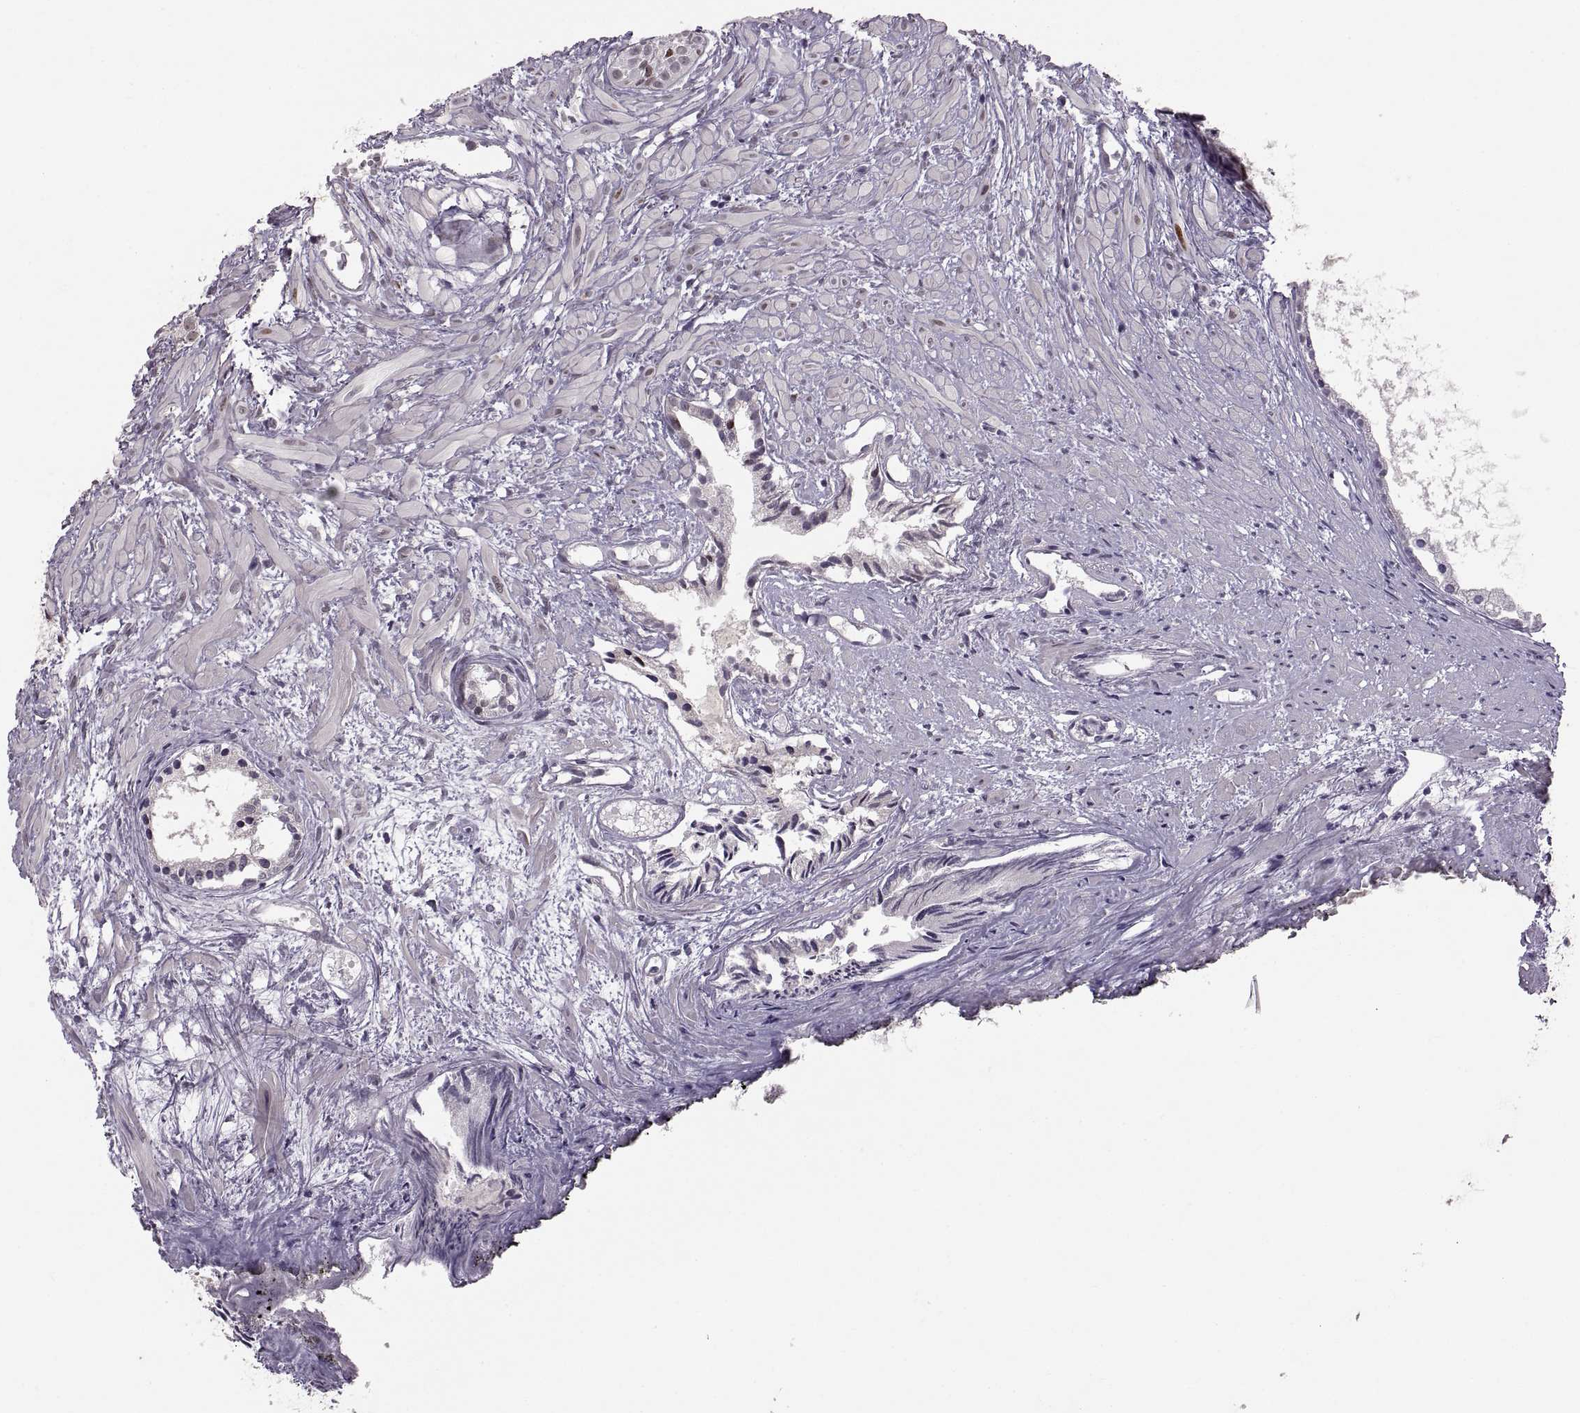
{"staining": {"intensity": "negative", "quantity": "none", "location": "none"}, "tissue": "prostate cancer", "cell_type": "Tumor cells", "image_type": "cancer", "snomed": [{"axis": "morphology", "description": "Adenocarcinoma, High grade"}, {"axis": "topography", "description": "Prostate"}], "caption": "There is no significant positivity in tumor cells of prostate cancer (adenocarcinoma (high-grade)).", "gene": "SNAI1", "patient": {"sex": "male", "age": 79}}